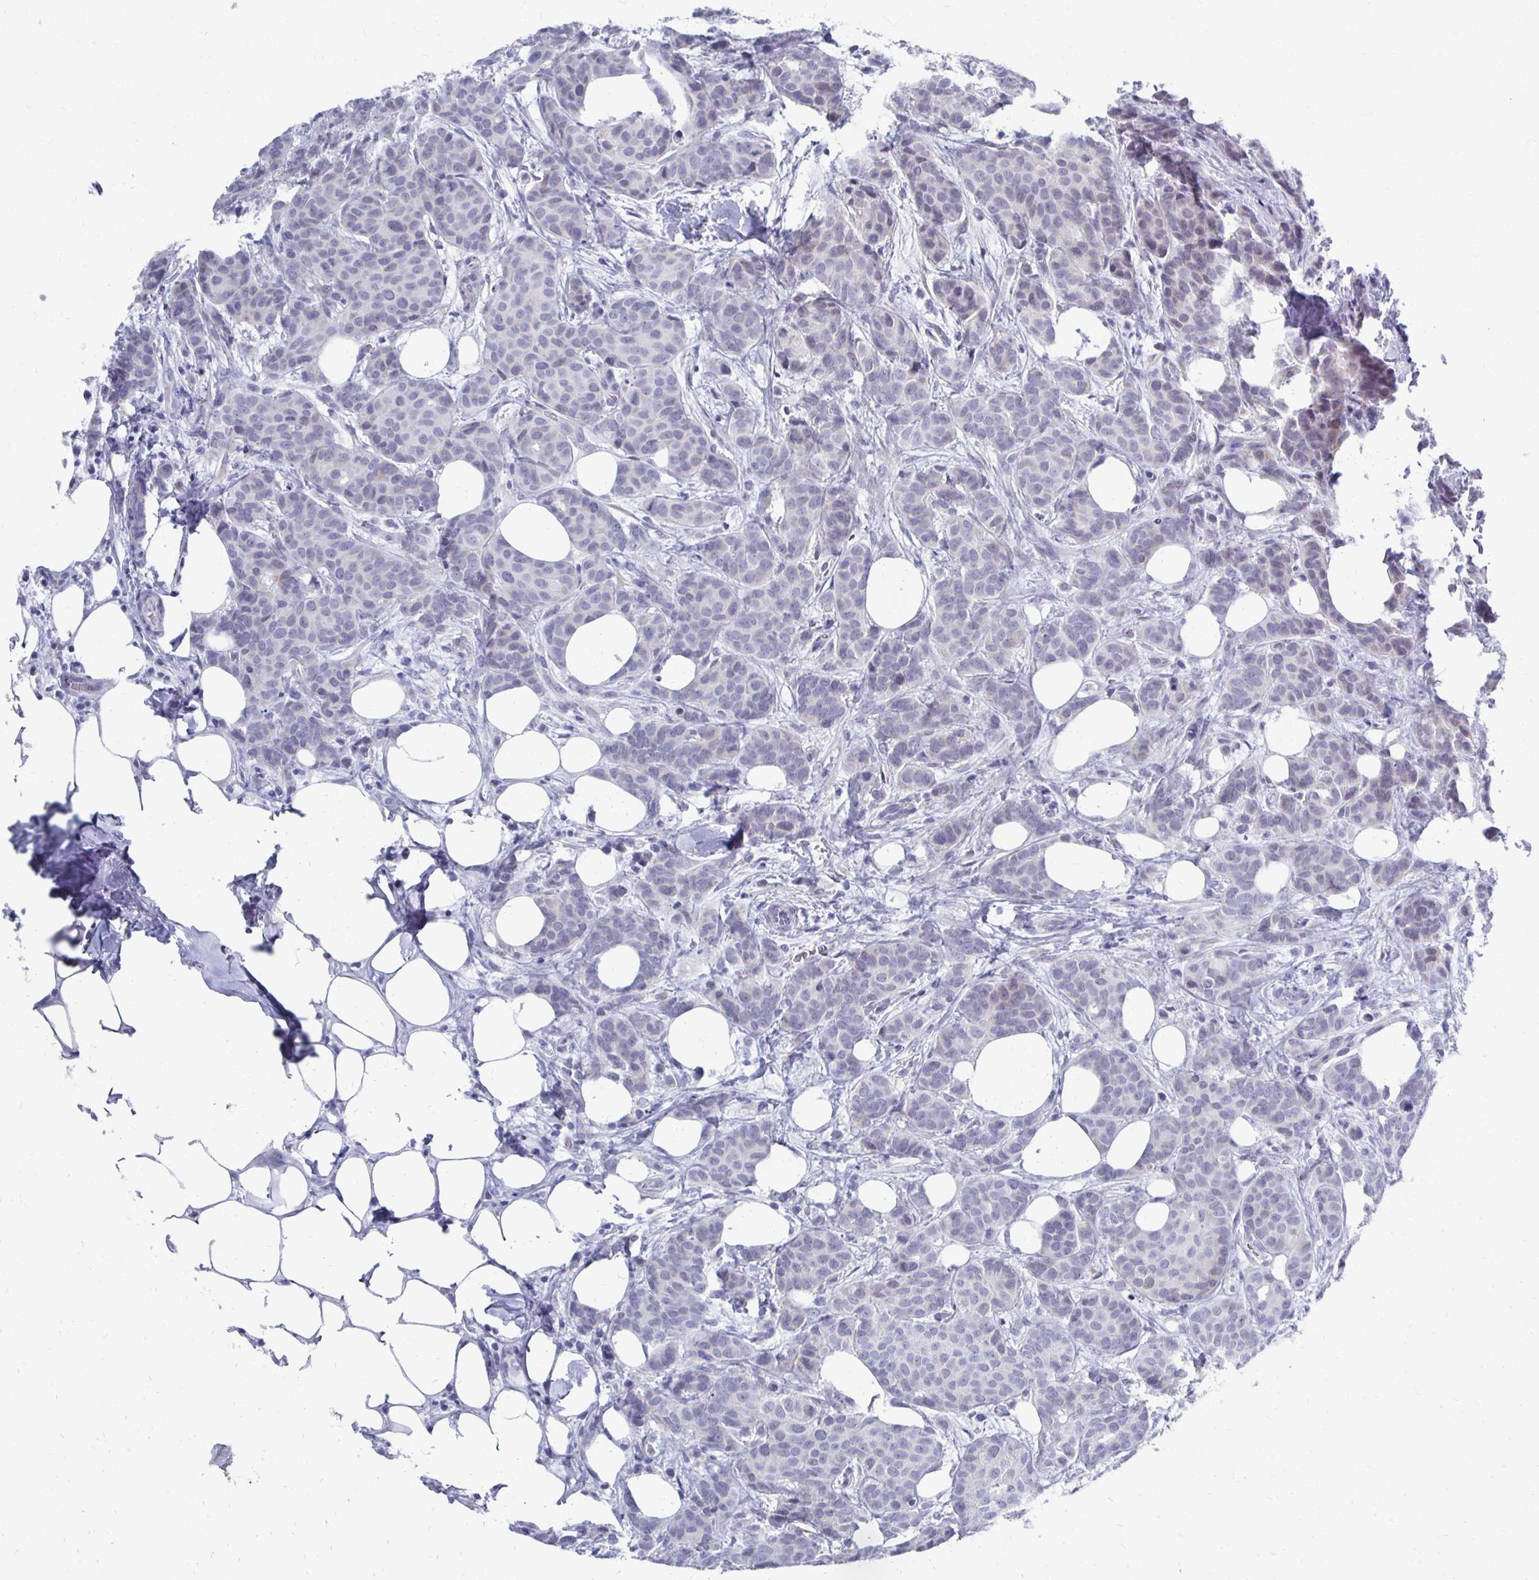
{"staining": {"intensity": "negative", "quantity": "none", "location": "none"}, "tissue": "breast cancer", "cell_type": "Tumor cells", "image_type": "cancer", "snomed": [{"axis": "morphology", "description": "Duct carcinoma"}, {"axis": "topography", "description": "Breast"}], "caption": "Immunohistochemistry (IHC) of infiltrating ductal carcinoma (breast) displays no expression in tumor cells. (Stains: DAB IHC with hematoxylin counter stain, Microscopy: brightfield microscopy at high magnification).", "gene": "SYCP3", "patient": {"sex": "female", "age": 70}}